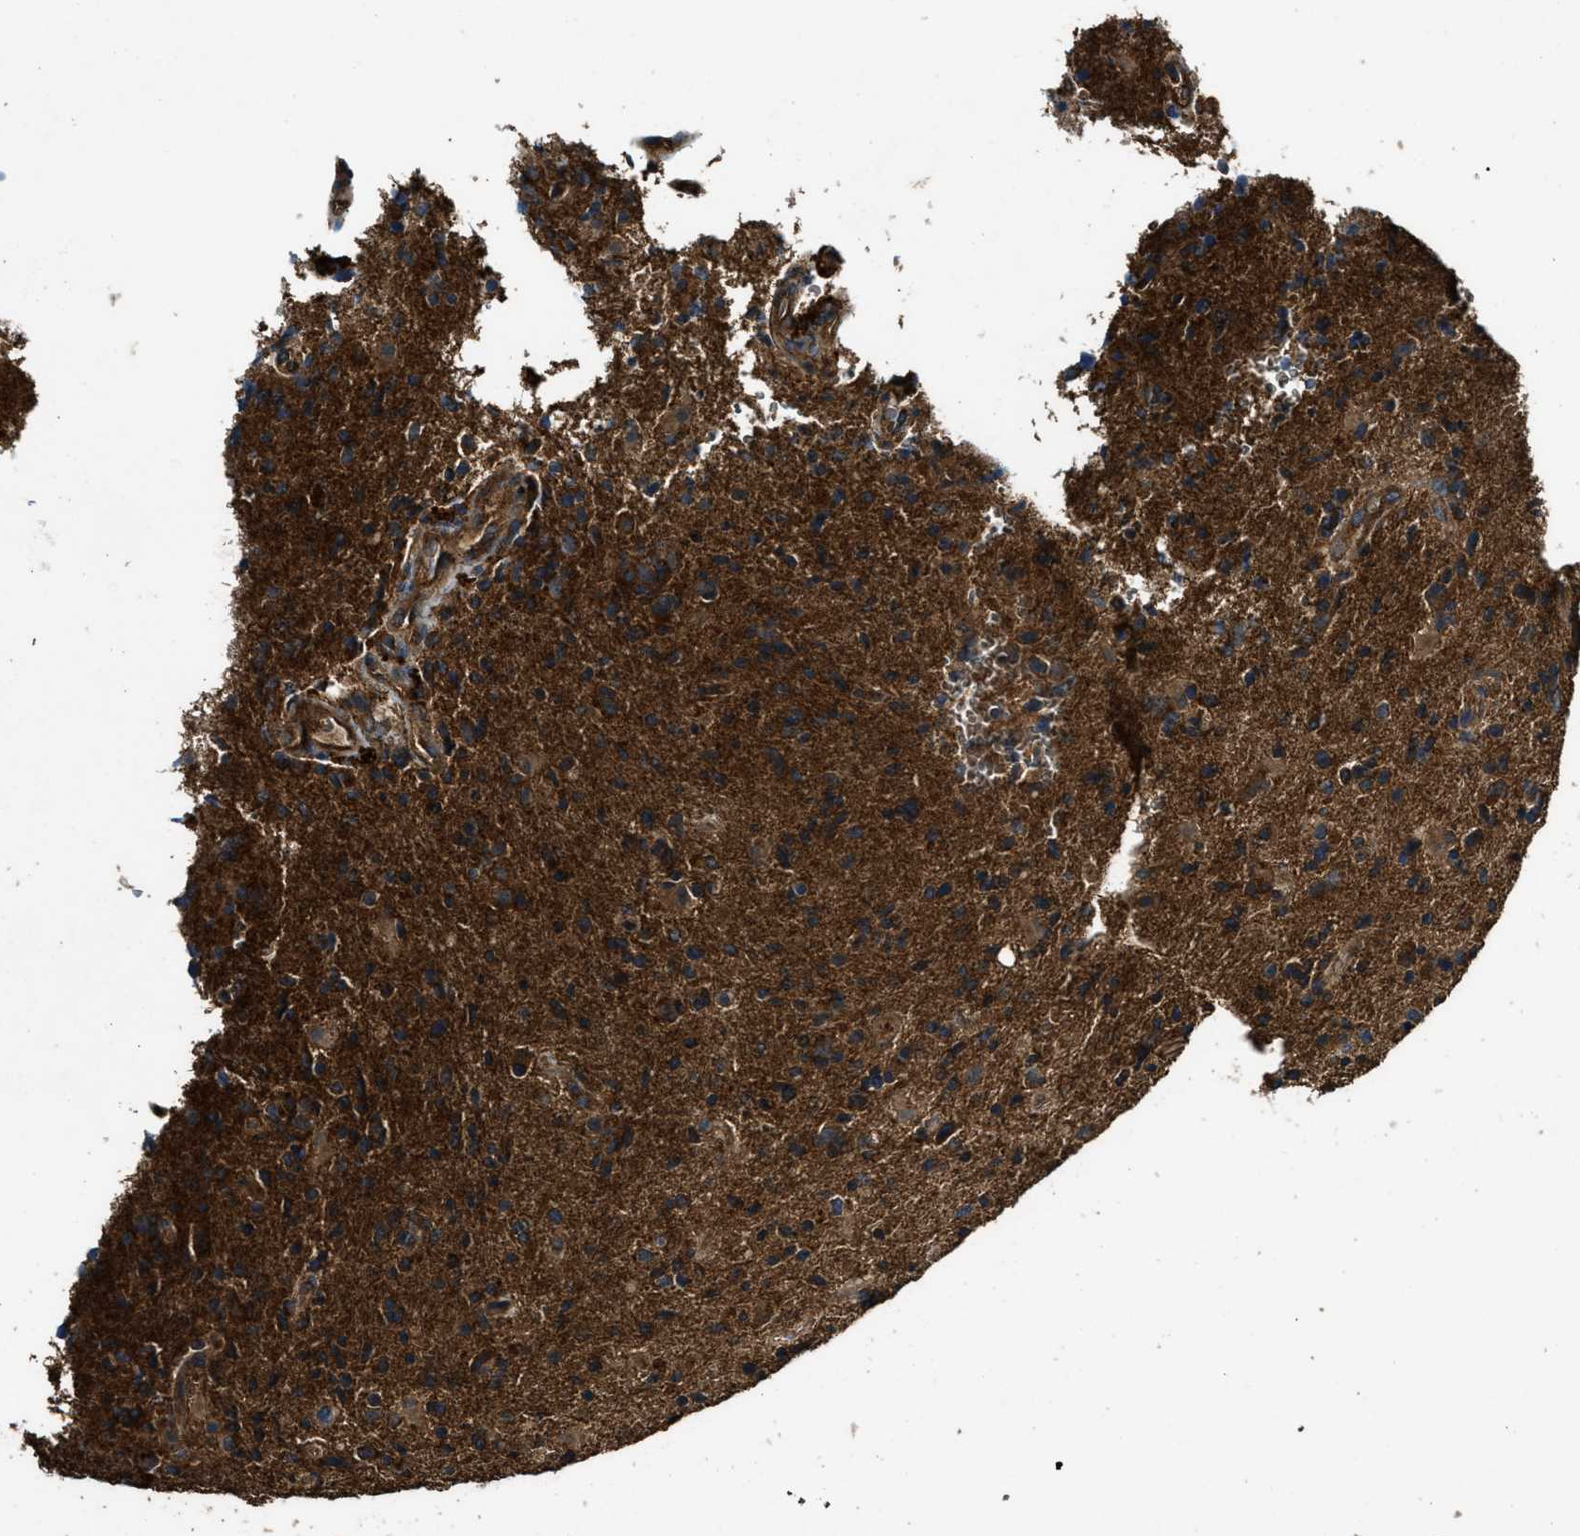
{"staining": {"intensity": "strong", "quantity": ">75%", "location": "cytoplasmic/membranous"}, "tissue": "glioma", "cell_type": "Tumor cells", "image_type": "cancer", "snomed": [{"axis": "morphology", "description": "Glioma, malignant, High grade"}, {"axis": "topography", "description": "Brain"}], "caption": "Protein staining reveals strong cytoplasmic/membranous positivity in approximately >75% of tumor cells in high-grade glioma (malignant). (DAB (3,3'-diaminobenzidine) IHC with brightfield microscopy, high magnification).", "gene": "MAP3K8", "patient": {"sex": "male", "age": 72}}